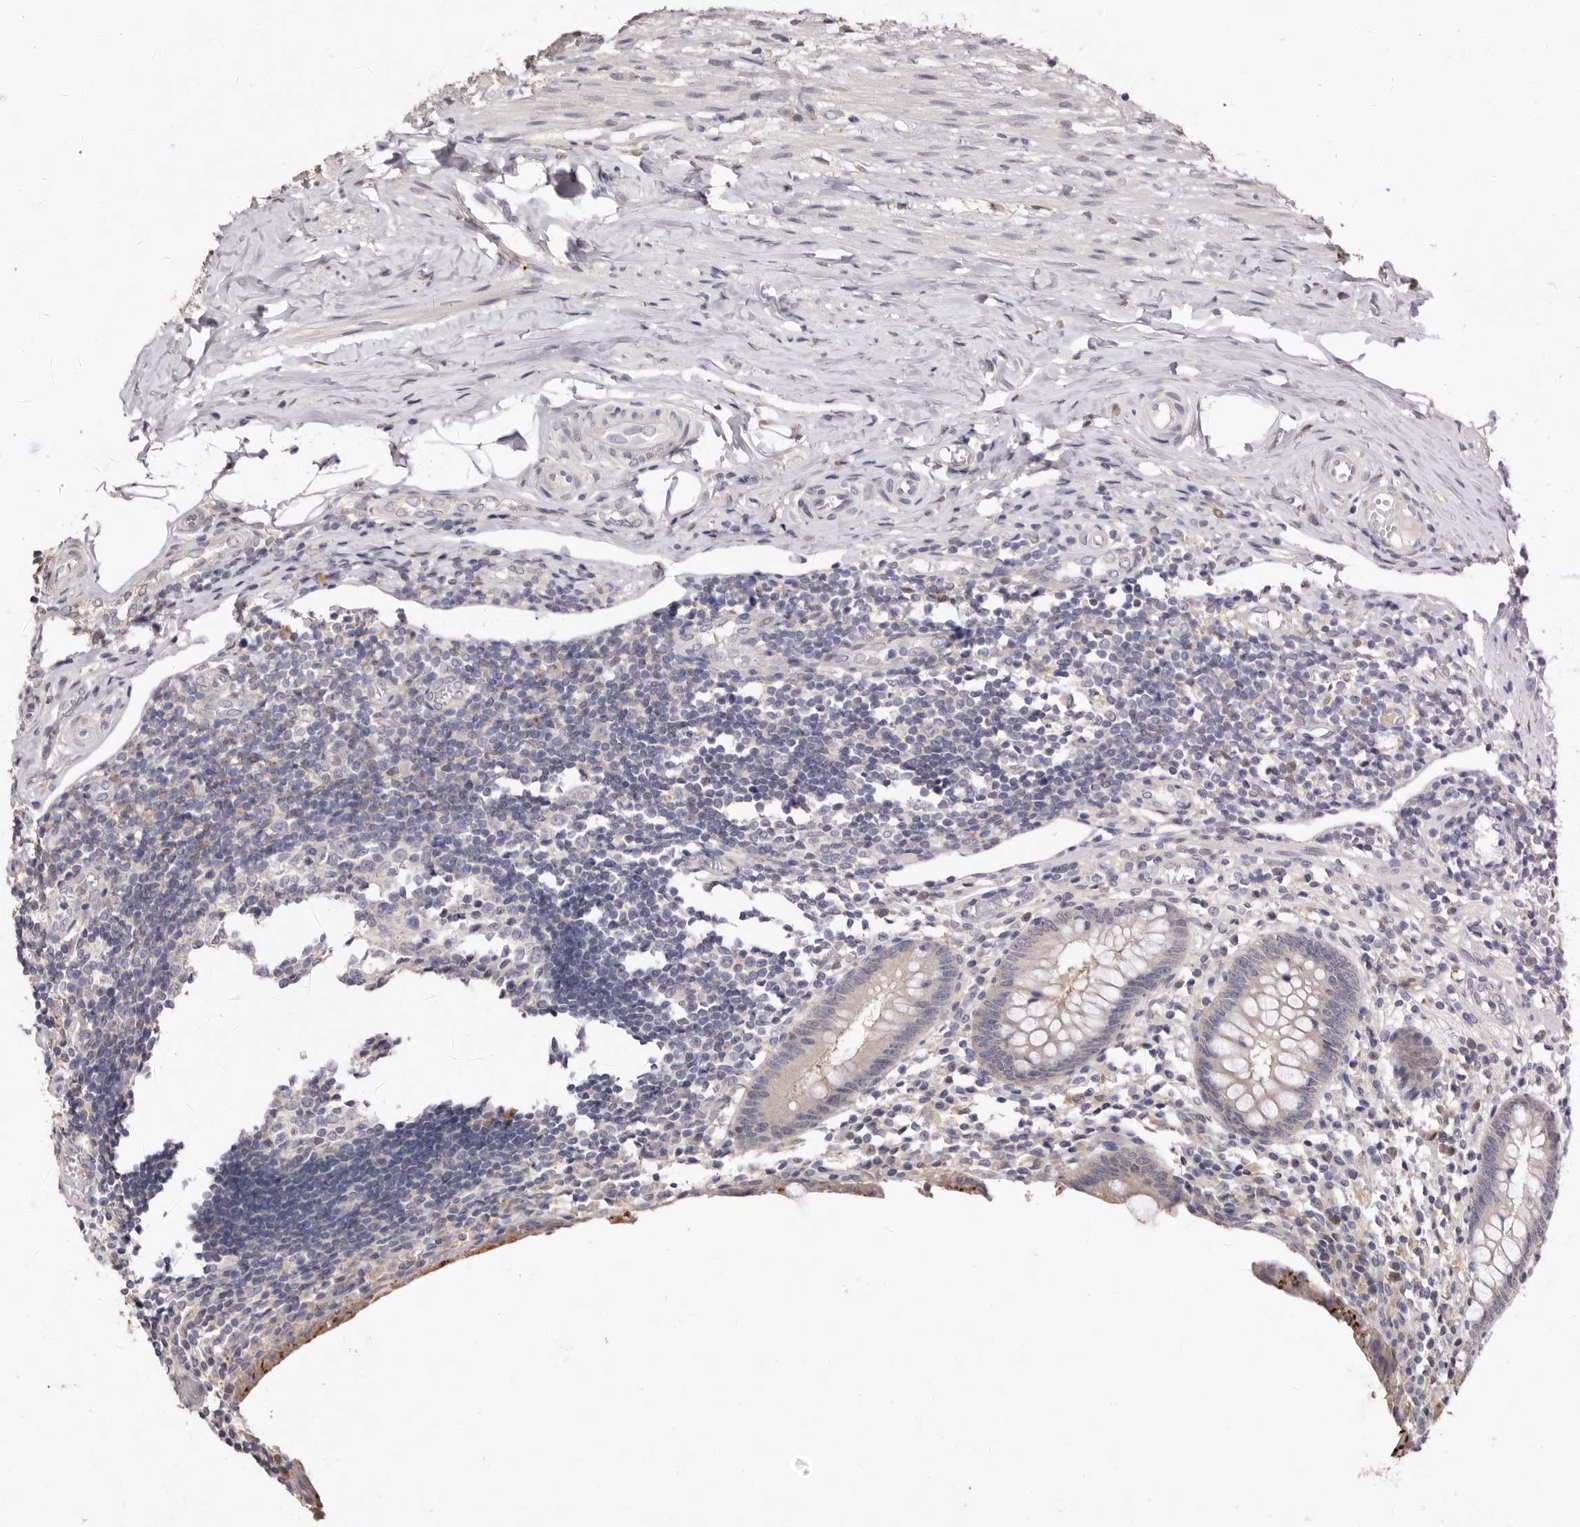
{"staining": {"intensity": "moderate", "quantity": "<25%", "location": "cytoplasmic/membranous"}, "tissue": "appendix", "cell_type": "Glandular cells", "image_type": "normal", "snomed": [{"axis": "morphology", "description": "Normal tissue, NOS"}, {"axis": "topography", "description": "Appendix"}], "caption": "DAB immunohistochemical staining of unremarkable human appendix exhibits moderate cytoplasmic/membranous protein staining in approximately <25% of glandular cells. Using DAB (brown) and hematoxylin (blue) stains, captured at high magnification using brightfield microscopy.", "gene": "SULT1E1", "patient": {"sex": "female", "age": 17}}